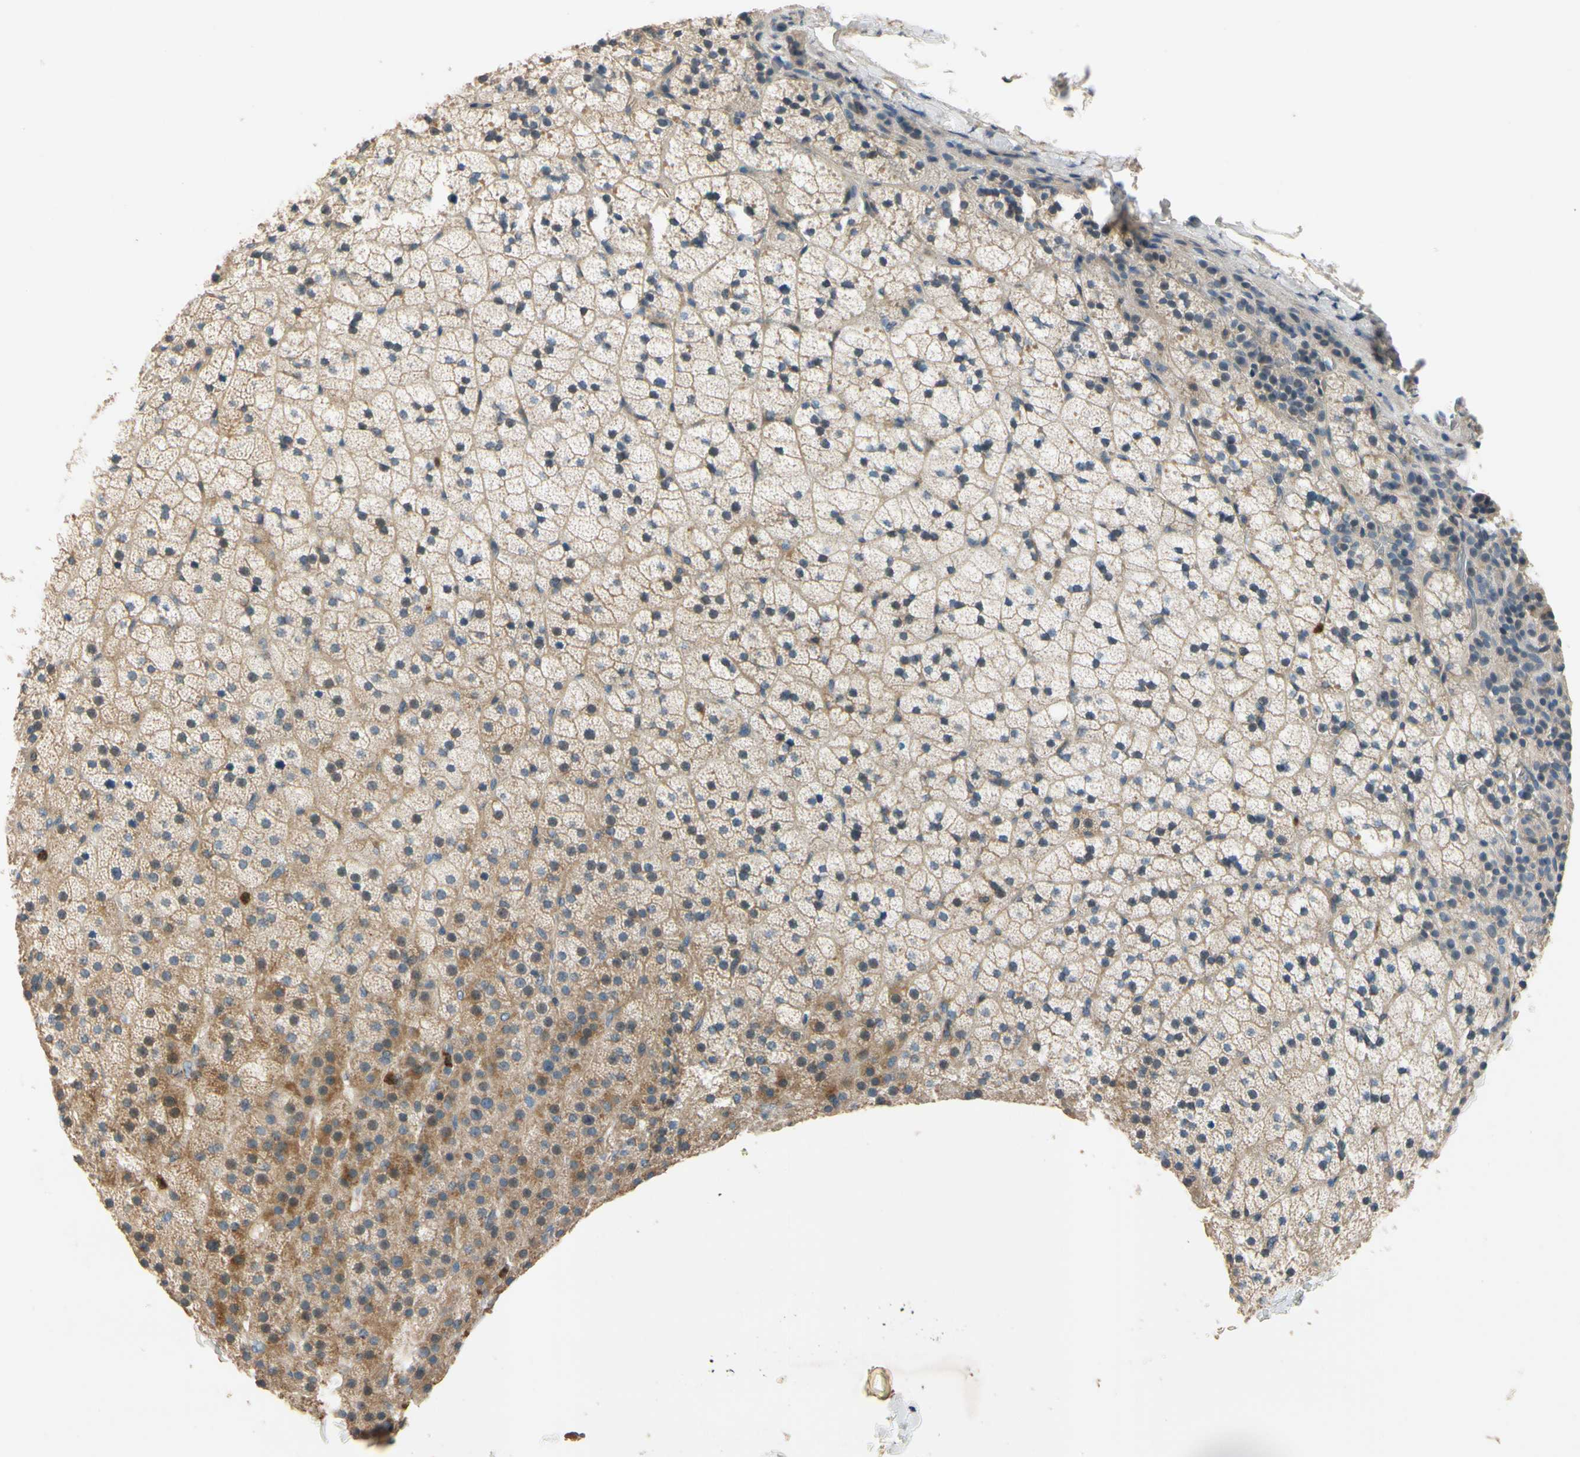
{"staining": {"intensity": "moderate", "quantity": "<25%", "location": "cytoplasmic/membranous"}, "tissue": "adrenal gland", "cell_type": "Glandular cells", "image_type": "normal", "snomed": [{"axis": "morphology", "description": "Normal tissue, NOS"}, {"axis": "topography", "description": "Adrenal gland"}], "caption": "Benign adrenal gland displays moderate cytoplasmic/membranous expression in about <25% of glandular cells, visualized by immunohistochemistry. (DAB = brown stain, brightfield microscopy at high magnification).", "gene": "SIGLEC5", "patient": {"sex": "male", "age": 35}}